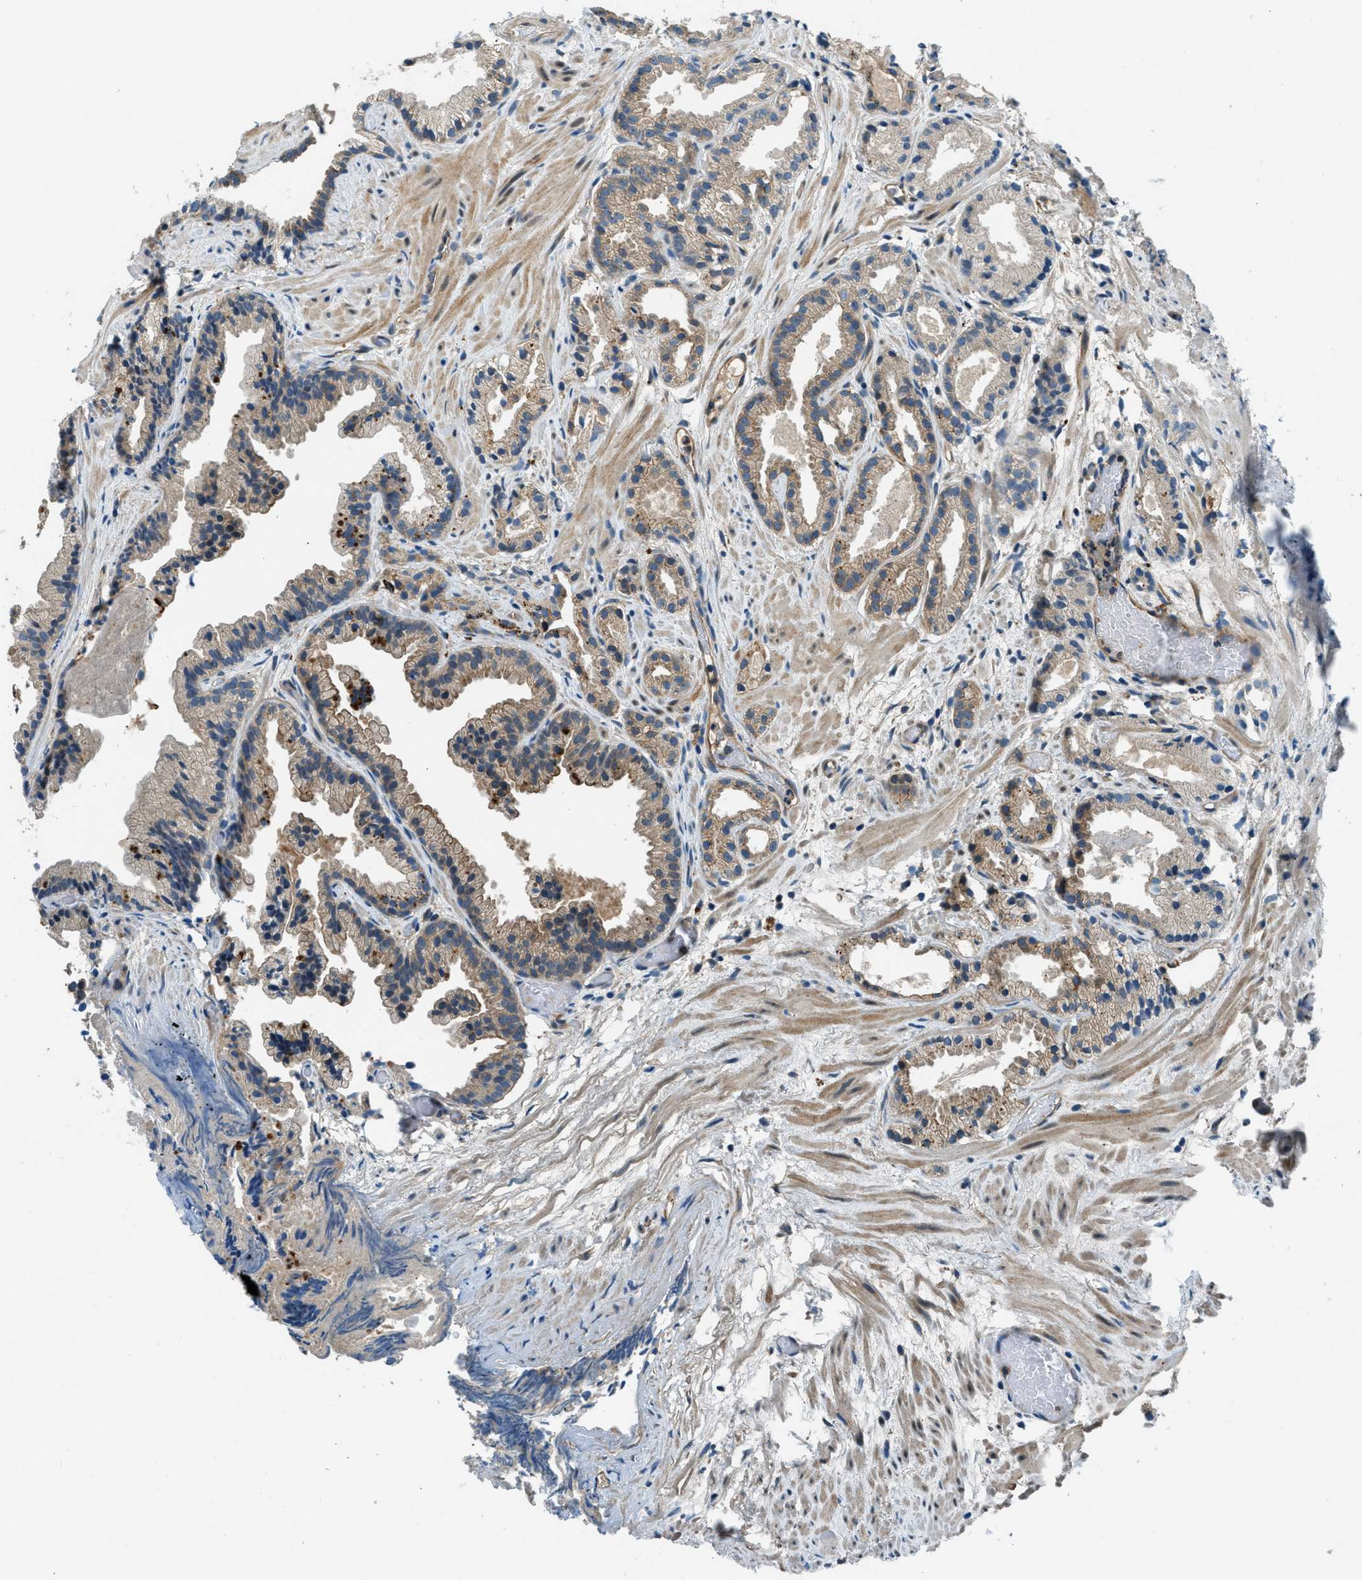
{"staining": {"intensity": "weak", "quantity": ">75%", "location": "cytoplasmic/membranous"}, "tissue": "prostate cancer", "cell_type": "Tumor cells", "image_type": "cancer", "snomed": [{"axis": "morphology", "description": "Adenocarcinoma, Low grade"}, {"axis": "topography", "description": "Prostate"}], "caption": "Protein expression analysis of human prostate adenocarcinoma (low-grade) reveals weak cytoplasmic/membranous positivity in approximately >75% of tumor cells.", "gene": "SLC19A2", "patient": {"sex": "male", "age": 89}}